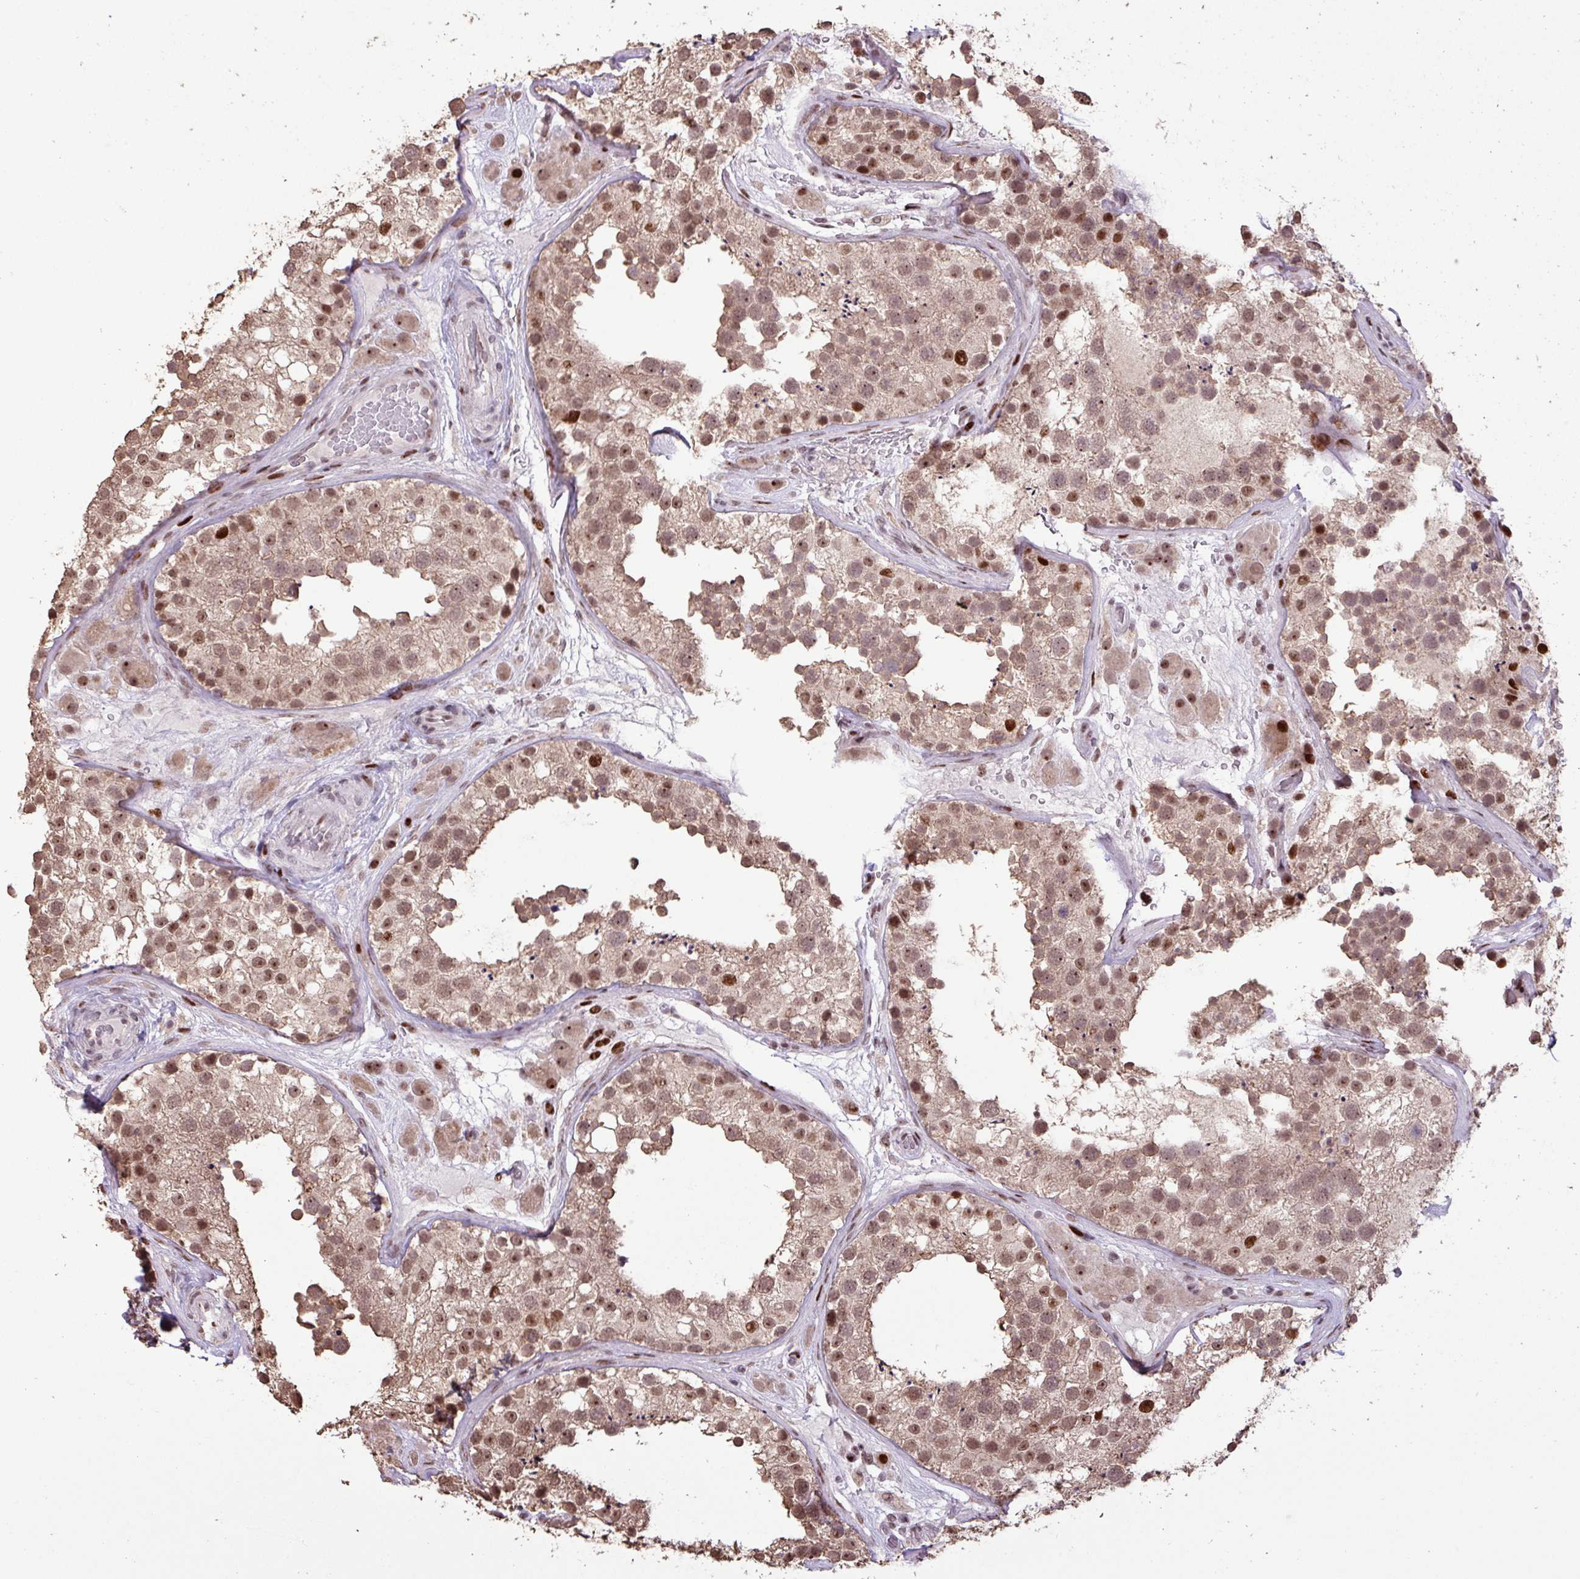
{"staining": {"intensity": "moderate", "quantity": ">75%", "location": "cytoplasmic/membranous,nuclear"}, "tissue": "testis", "cell_type": "Cells in seminiferous ducts", "image_type": "normal", "snomed": [{"axis": "morphology", "description": "Normal tissue, NOS"}, {"axis": "topography", "description": "Testis"}], "caption": "Immunohistochemistry (IHC) image of benign testis: human testis stained using IHC shows medium levels of moderate protein expression localized specifically in the cytoplasmic/membranous,nuclear of cells in seminiferous ducts, appearing as a cytoplasmic/membranous,nuclear brown color.", "gene": "ZNF709", "patient": {"sex": "male", "age": 26}}